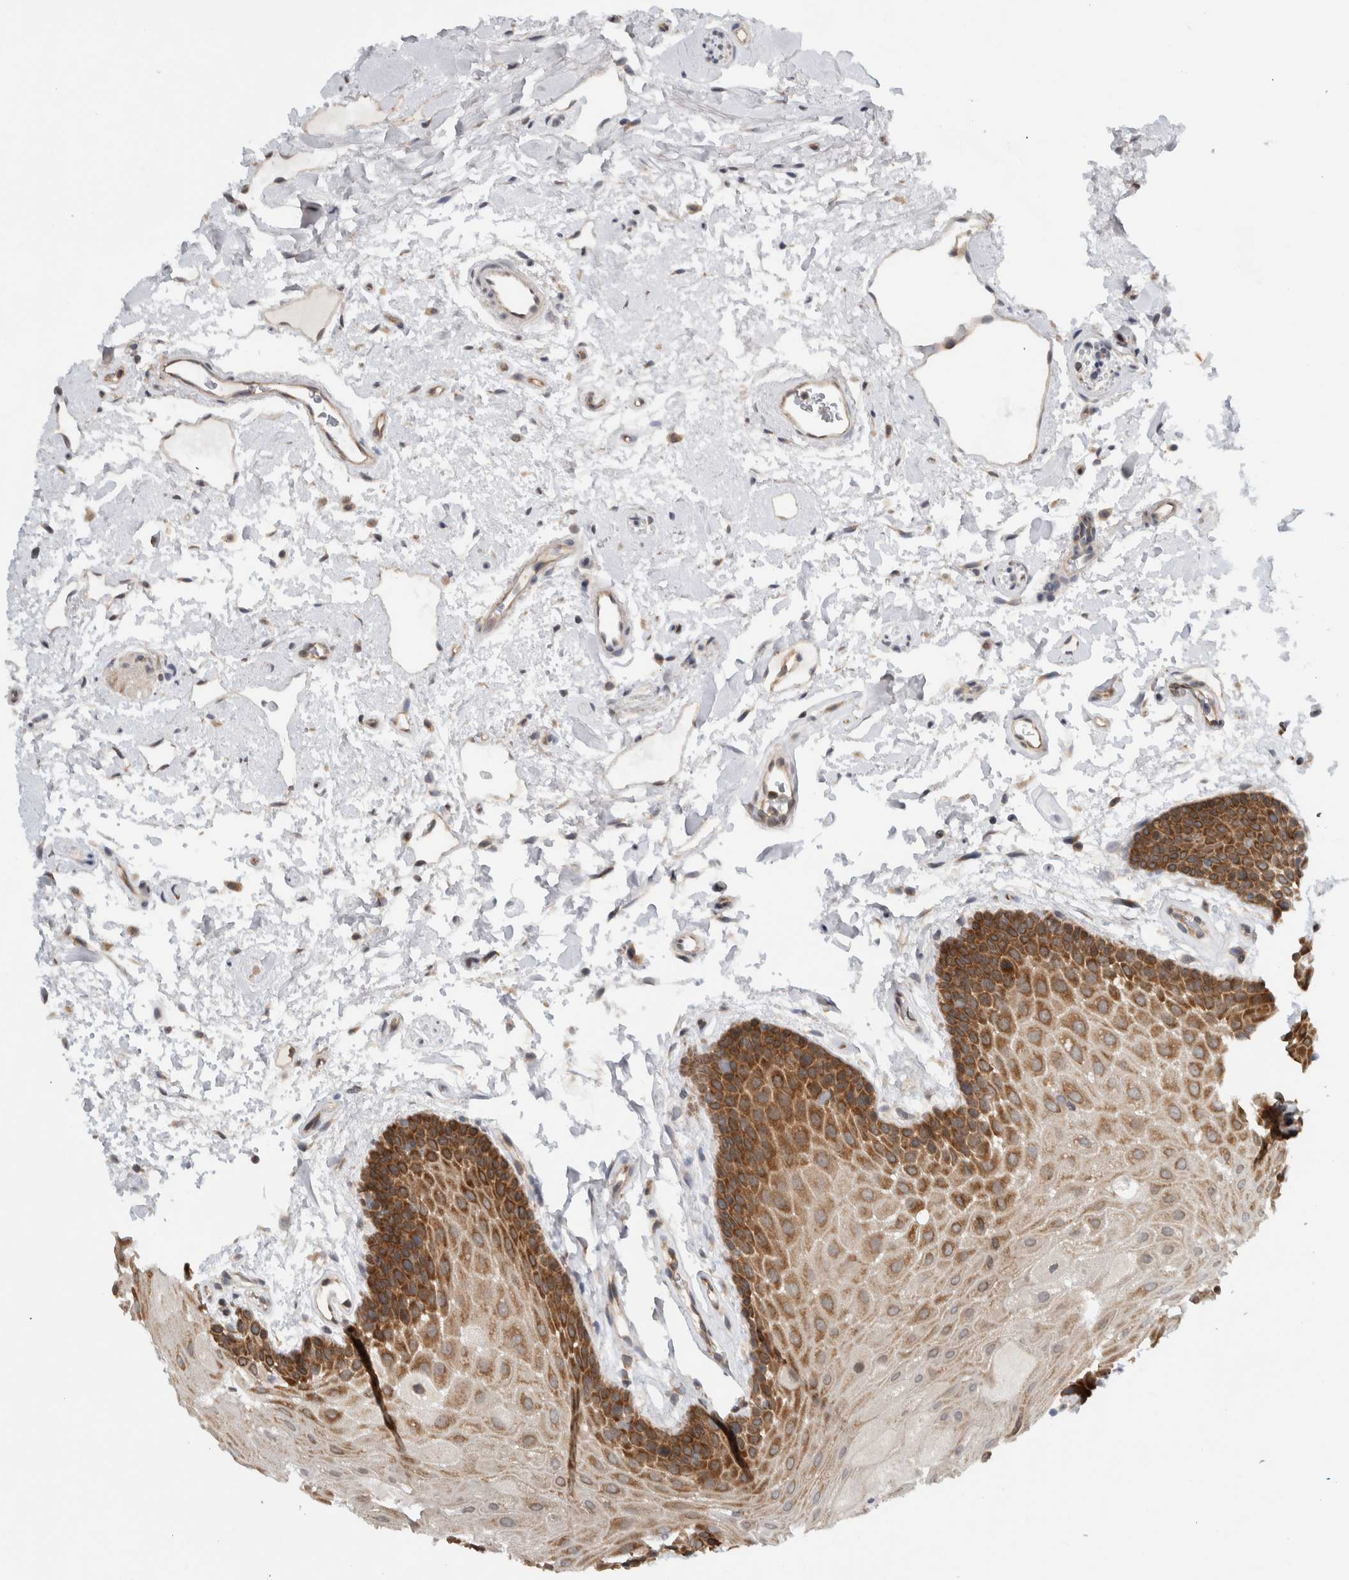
{"staining": {"intensity": "strong", "quantity": "25%-75%", "location": "cytoplasmic/membranous"}, "tissue": "oral mucosa", "cell_type": "Squamous epithelial cells", "image_type": "normal", "snomed": [{"axis": "morphology", "description": "Normal tissue, NOS"}, {"axis": "topography", "description": "Oral tissue"}], "caption": "The immunohistochemical stain labels strong cytoplasmic/membranous expression in squamous epithelial cells of unremarkable oral mucosa. The protein of interest is stained brown, and the nuclei are stained in blue (DAB IHC with brightfield microscopy, high magnification).", "gene": "CCDC43", "patient": {"sex": "male", "age": 62}}